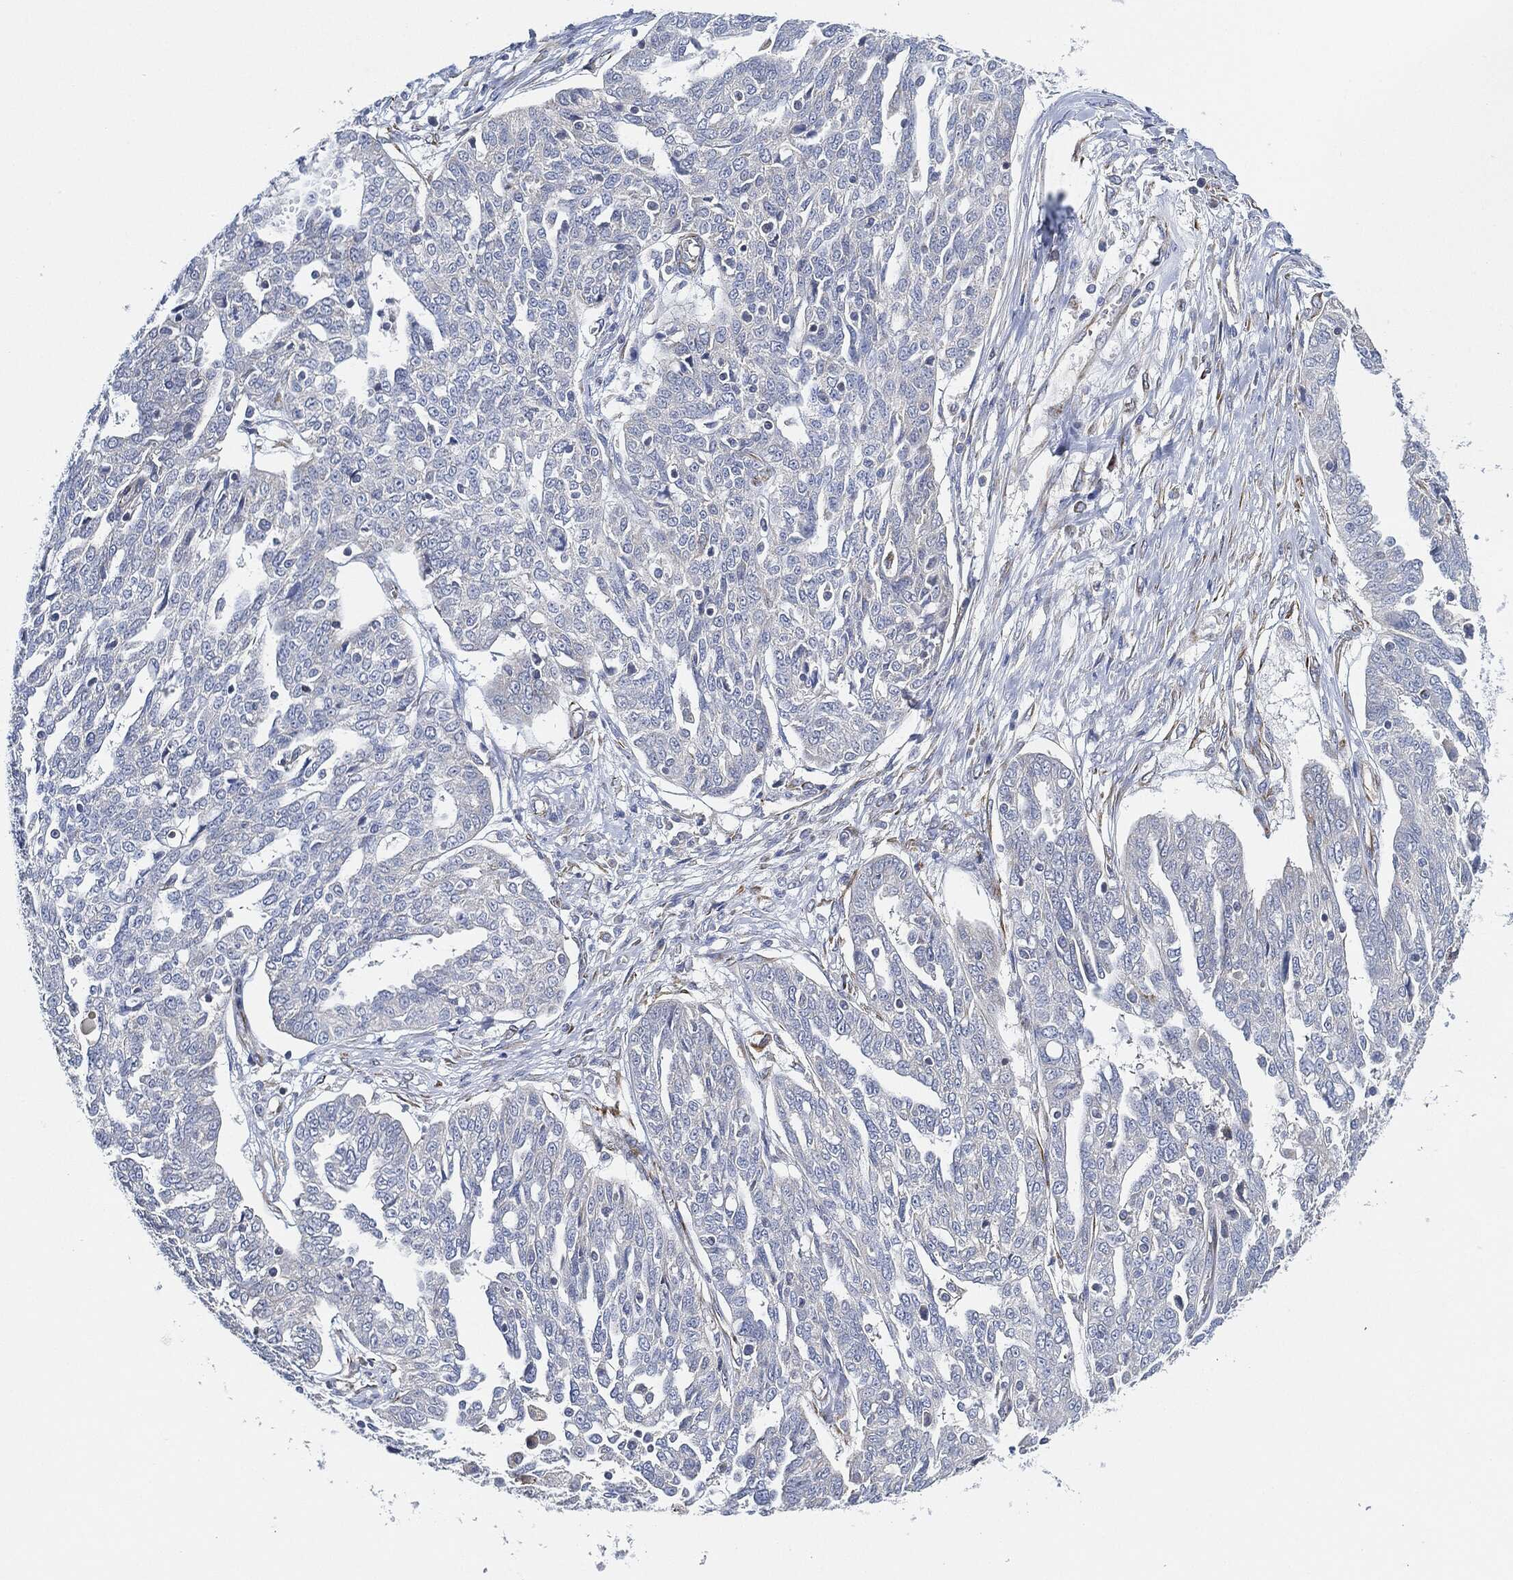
{"staining": {"intensity": "negative", "quantity": "none", "location": "none"}, "tissue": "ovarian cancer", "cell_type": "Tumor cells", "image_type": "cancer", "snomed": [{"axis": "morphology", "description": "Cystadenocarcinoma, serous, NOS"}, {"axis": "topography", "description": "Ovary"}], "caption": "The micrograph displays no staining of tumor cells in ovarian cancer. The staining was performed using DAB to visualize the protein expression in brown, while the nuclei were stained in blue with hematoxylin (Magnification: 20x).", "gene": "THSD1", "patient": {"sex": "female", "age": 67}}